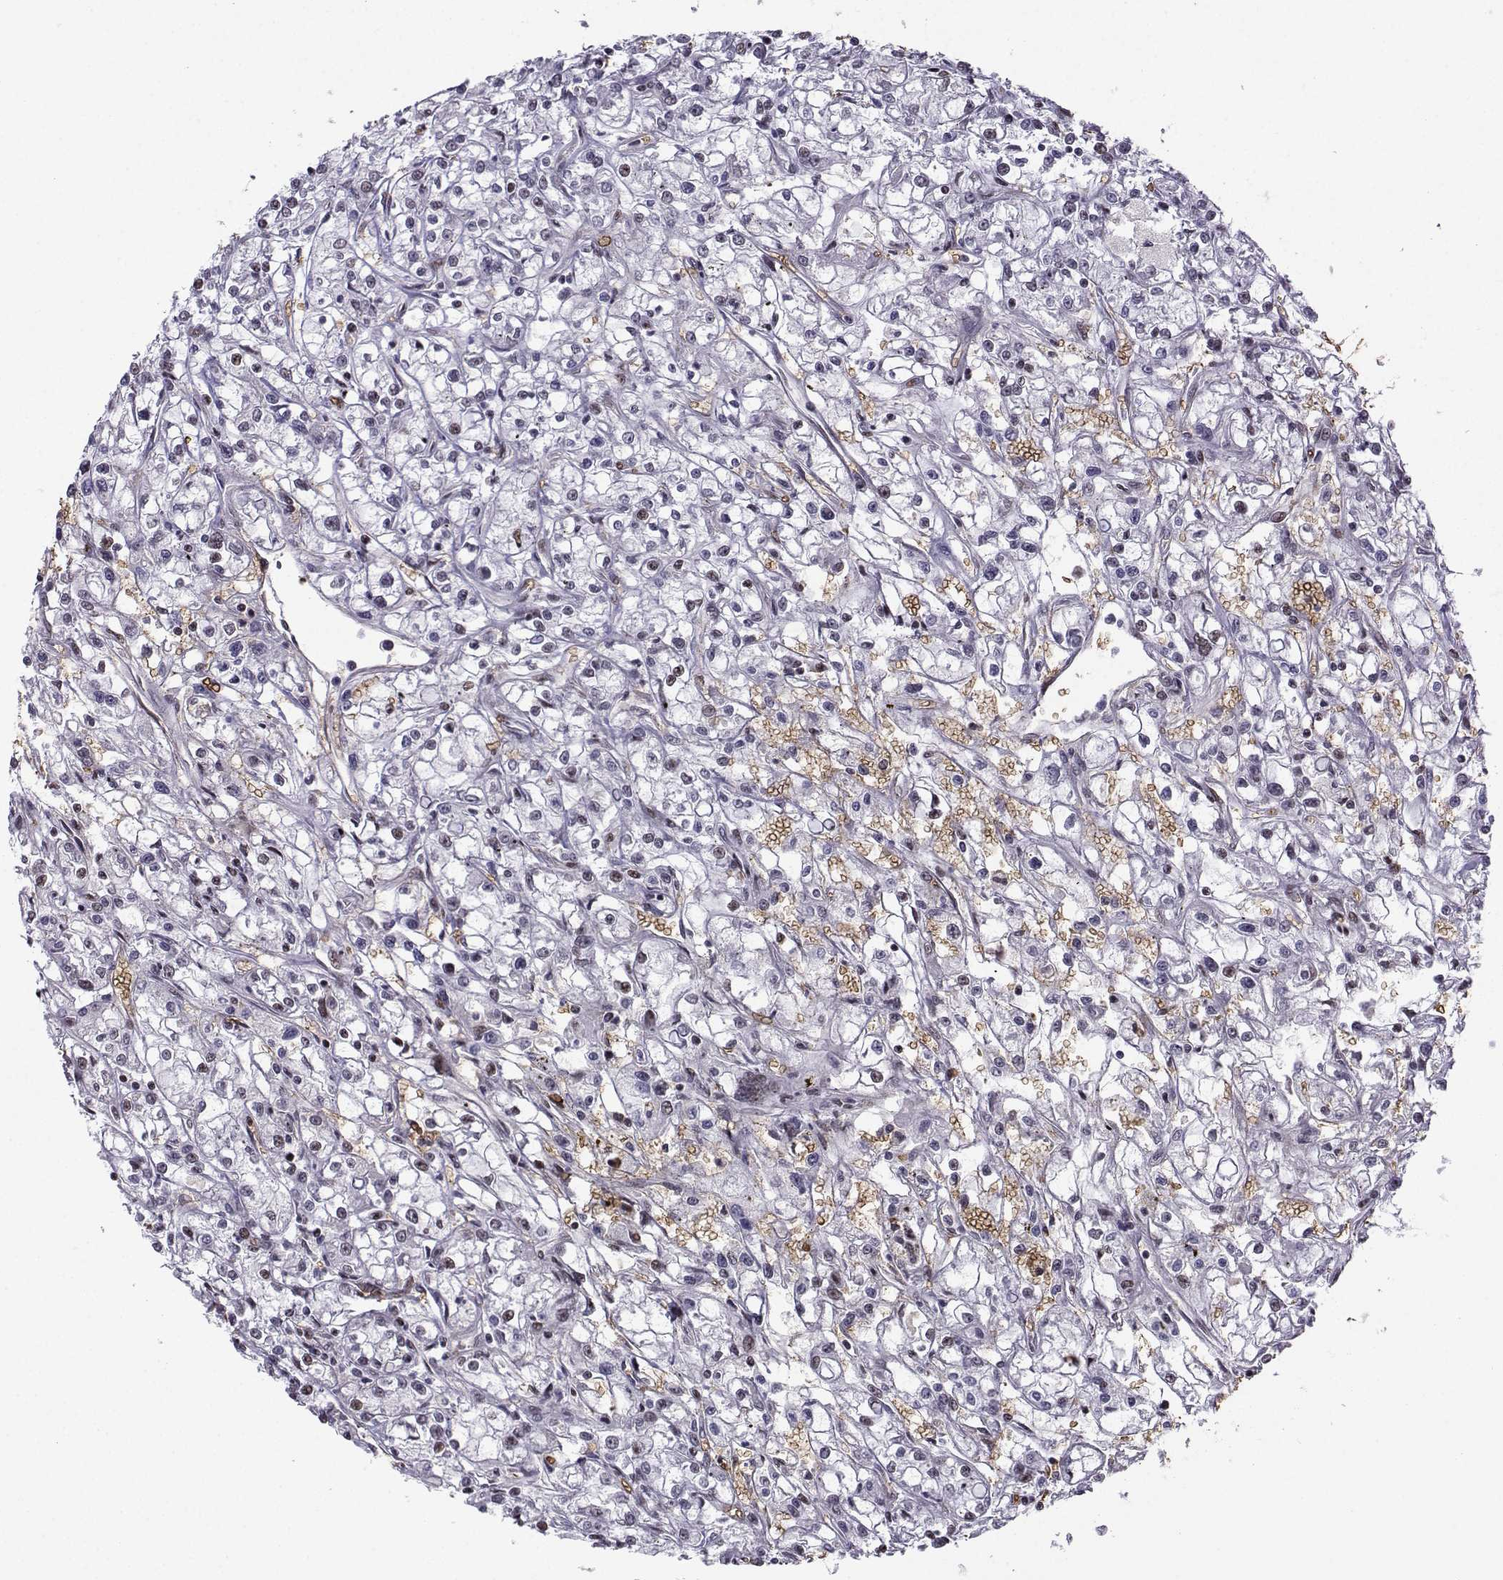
{"staining": {"intensity": "negative", "quantity": "none", "location": "none"}, "tissue": "renal cancer", "cell_type": "Tumor cells", "image_type": "cancer", "snomed": [{"axis": "morphology", "description": "Adenocarcinoma, NOS"}, {"axis": "topography", "description": "Kidney"}], "caption": "Immunohistochemical staining of adenocarcinoma (renal) exhibits no significant positivity in tumor cells.", "gene": "CCNK", "patient": {"sex": "female", "age": 59}}